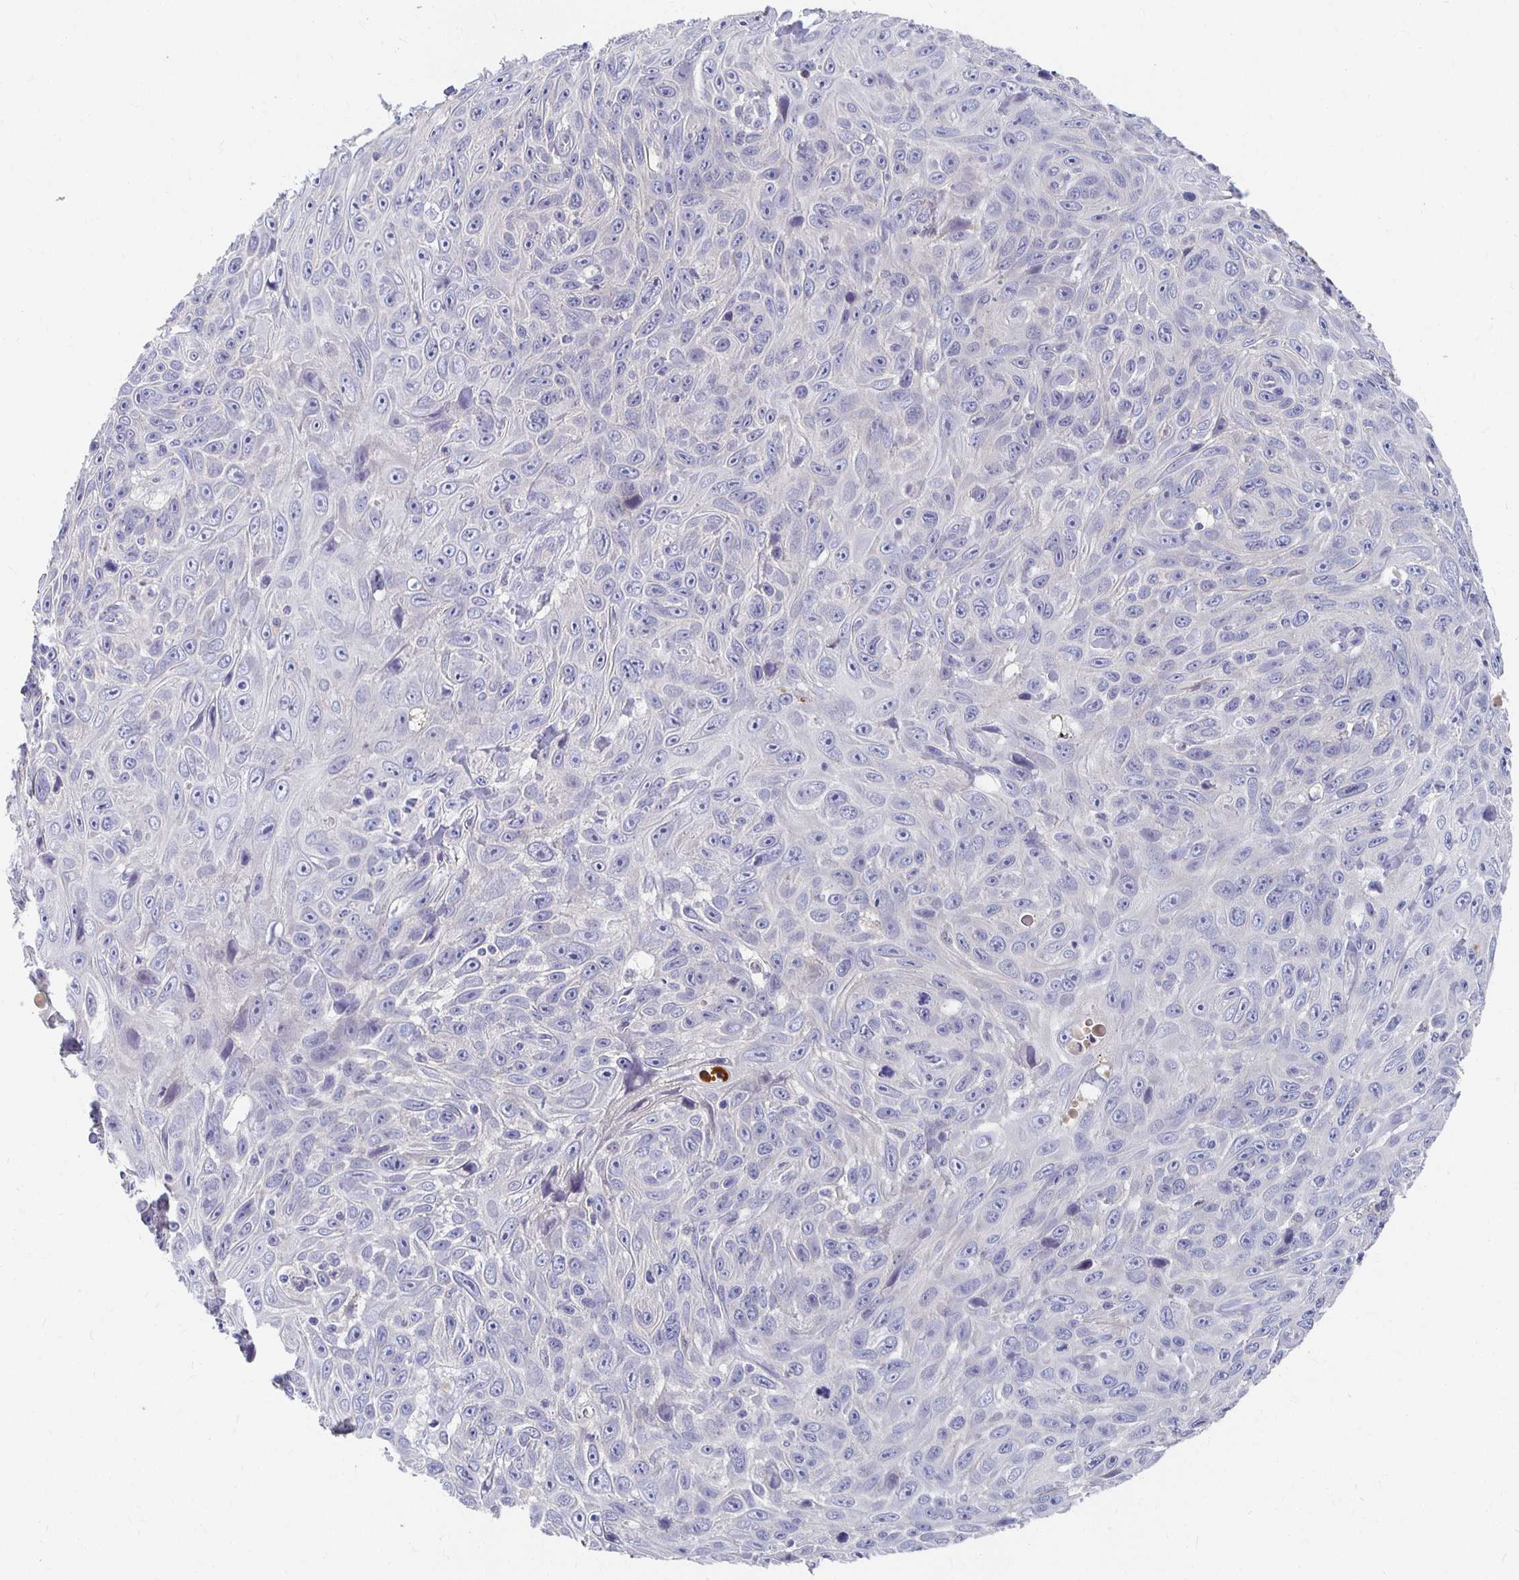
{"staining": {"intensity": "negative", "quantity": "none", "location": "none"}, "tissue": "skin cancer", "cell_type": "Tumor cells", "image_type": "cancer", "snomed": [{"axis": "morphology", "description": "Squamous cell carcinoma, NOS"}, {"axis": "topography", "description": "Skin"}], "caption": "Squamous cell carcinoma (skin) stained for a protein using IHC demonstrates no positivity tumor cells.", "gene": "FKRP", "patient": {"sex": "male", "age": 82}}